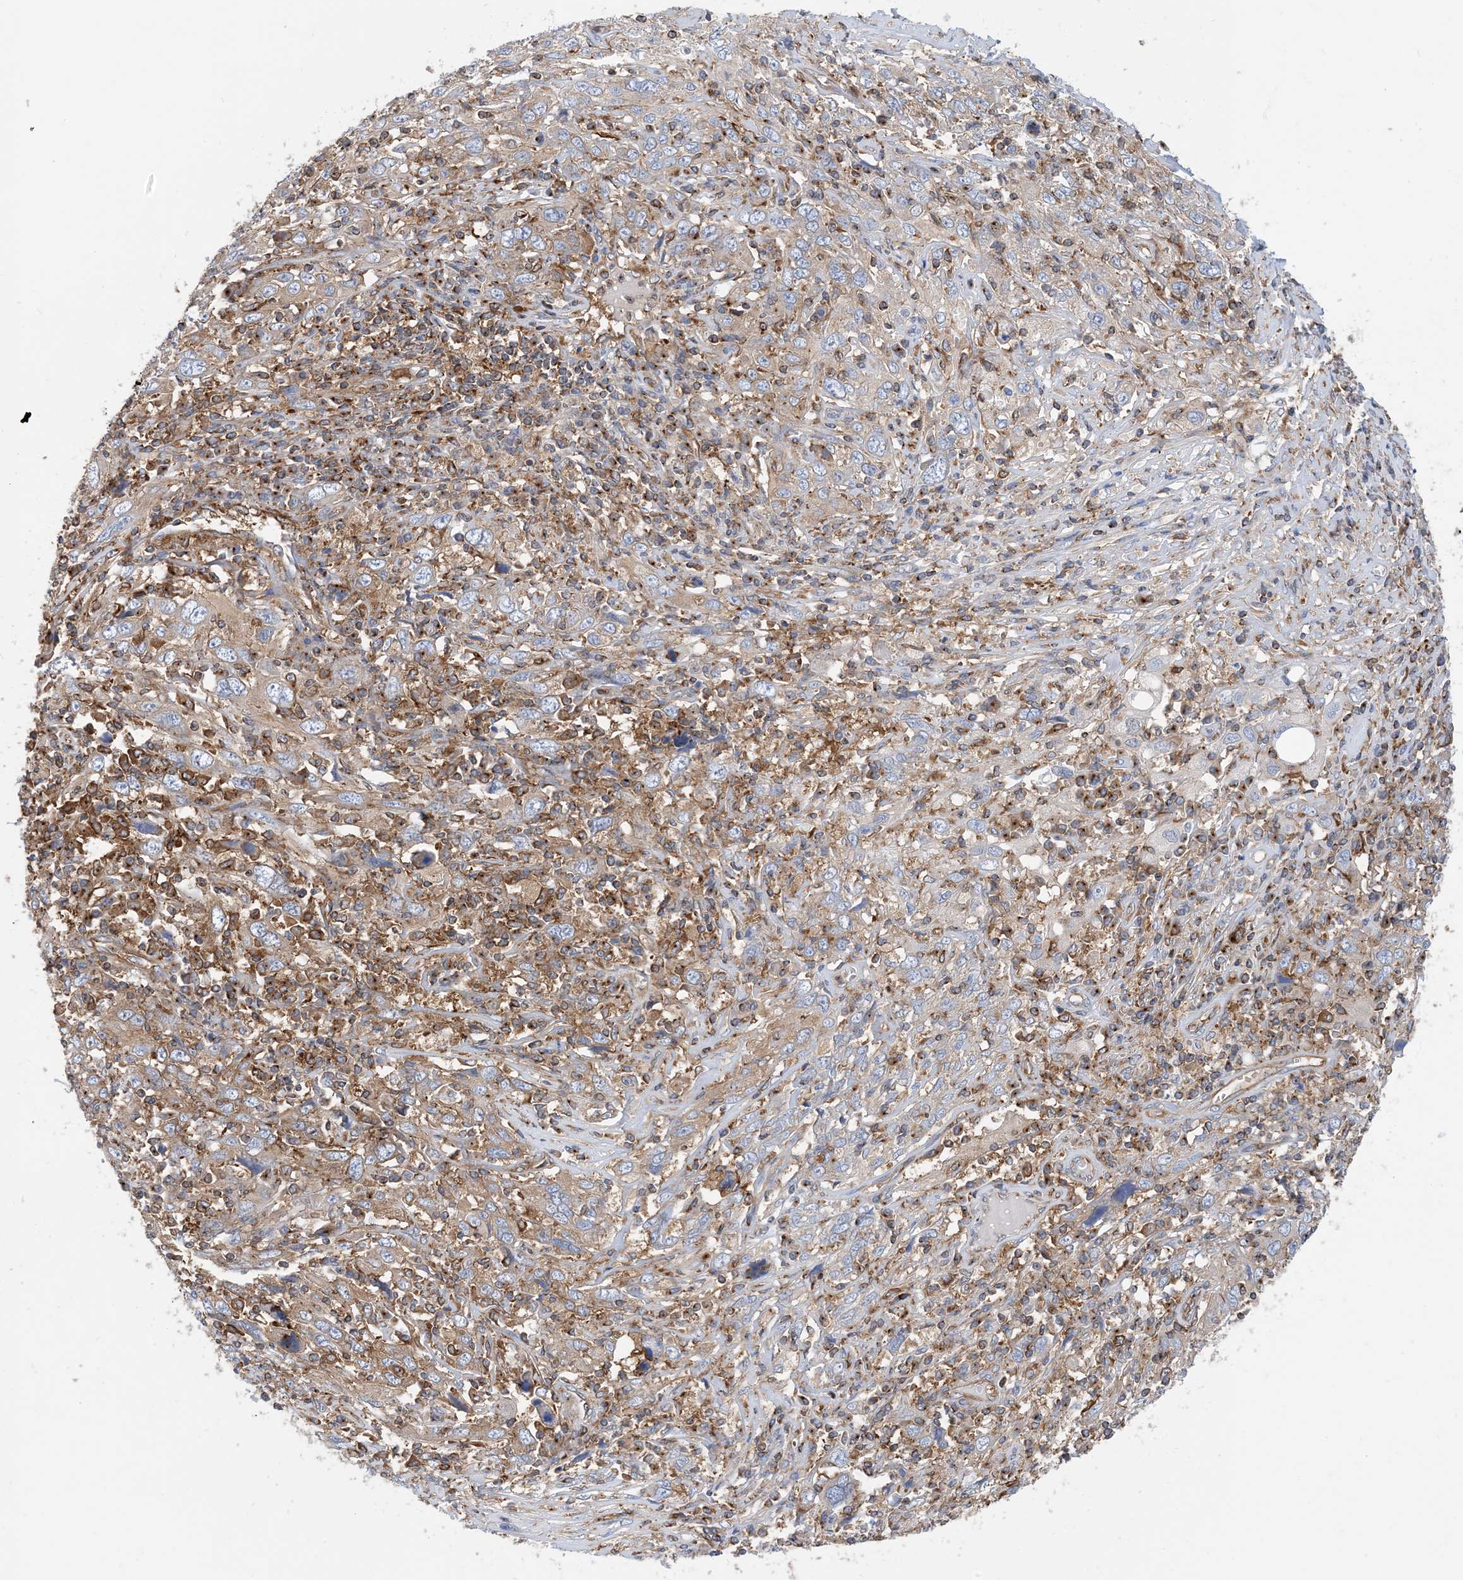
{"staining": {"intensity": "weak", "quantity": "<25%", "location": "cytoplasmic/membranous"}, "tissue": "cervical cancer", "cell_type": "Tumor cells", "image_type": "cancer", "snomed": [{"axis": "morphology", "description": "Squamous cell carcinoma, NOS"}, {"axis": "topography", "description": "Cervix"}], "caption": "Immunohistochemistry (IHC) of human squamous cell carcinoma (cervical) shows no positivity in tumor cells.", "gene": "DYNC1LI1", "patient": {"sex": "female", "age": 46}}